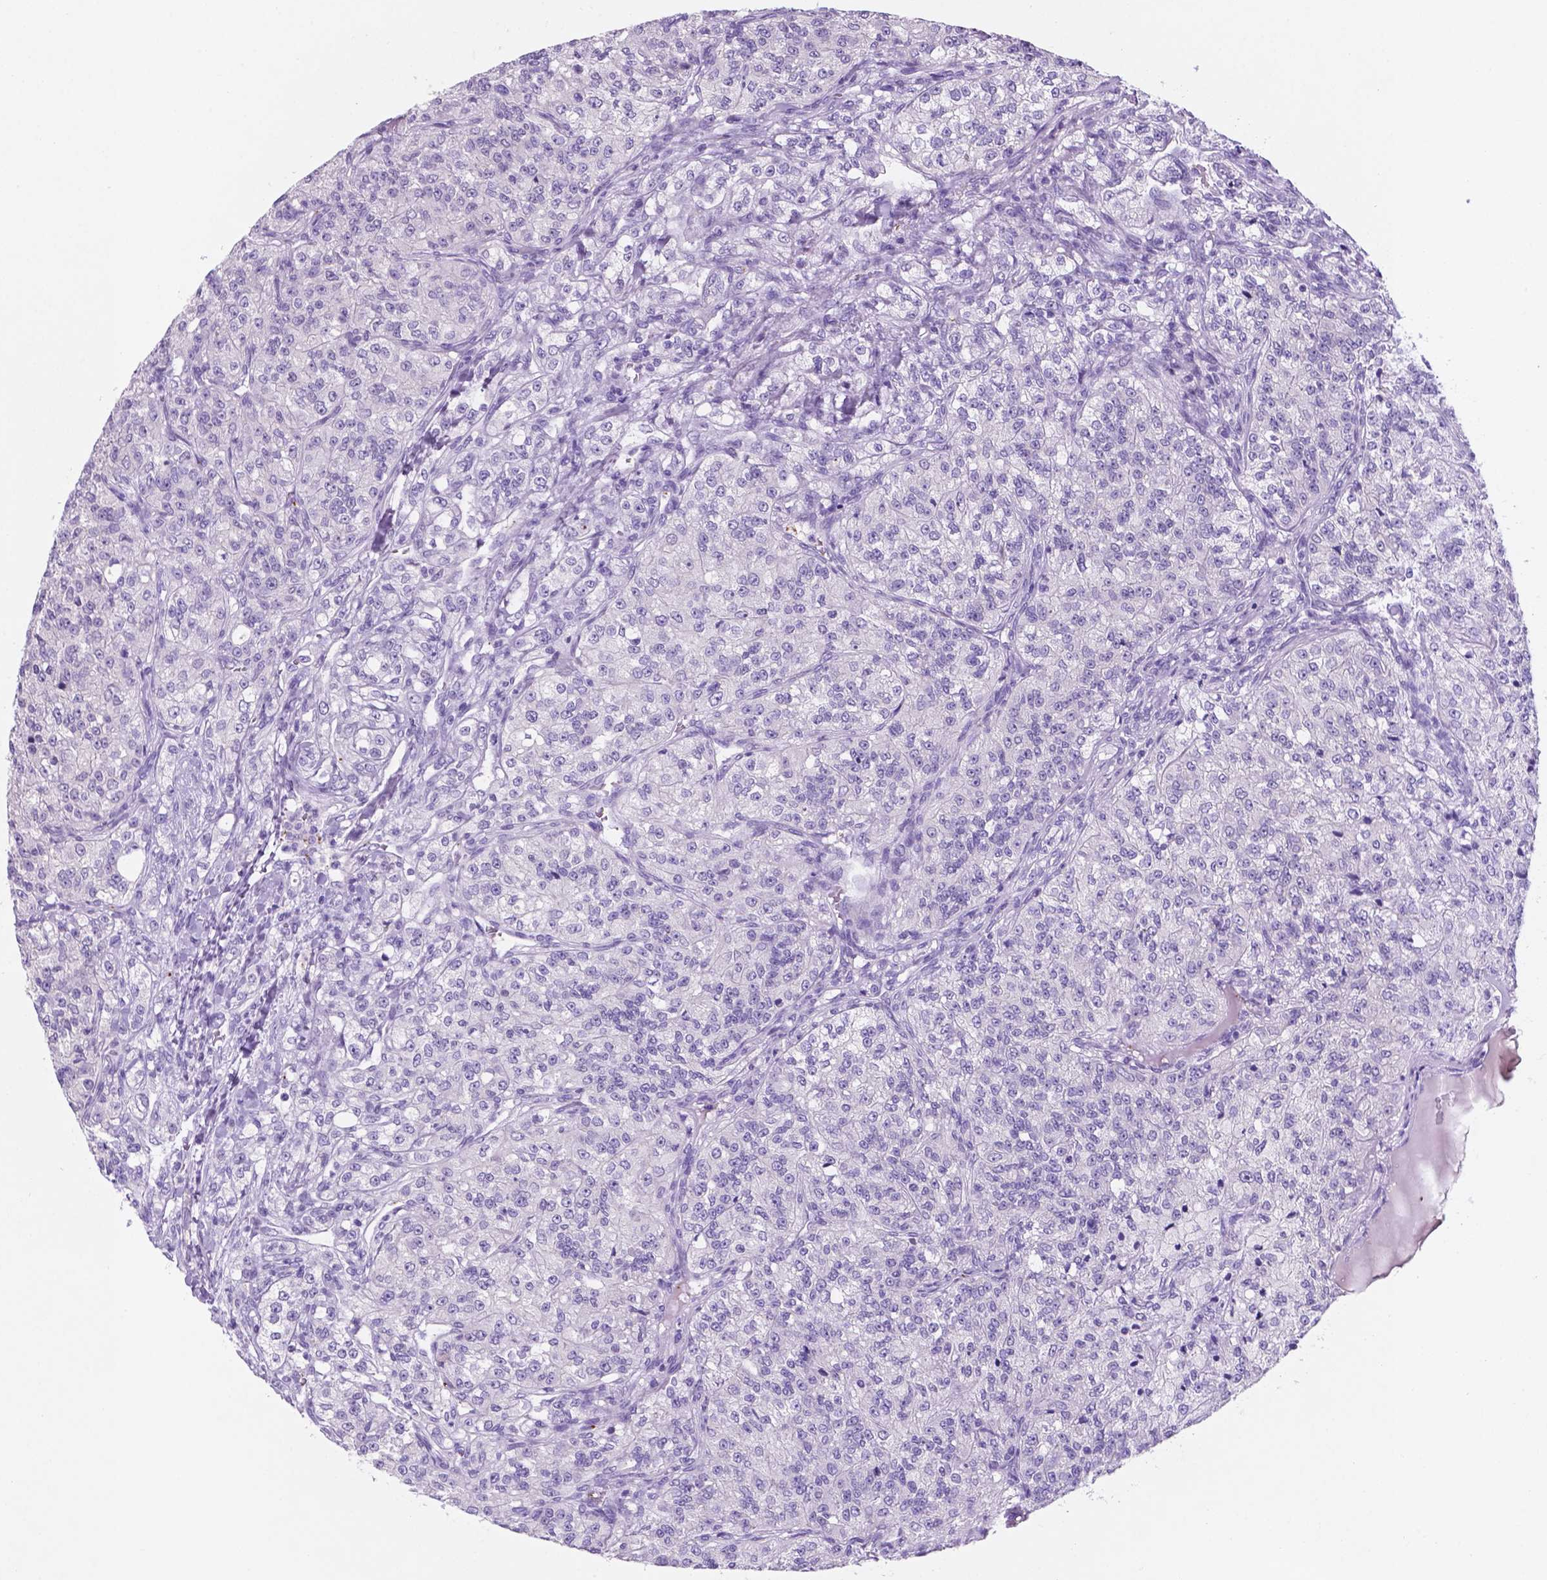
{"staining": {"intensity": "negative", "quantity": "none", "location": "none"}, "tissue": "renal cancer", "cell_type": "Tumor cells", "image_type": "cancer", "snomed": [{"axis": "morphology", "description": "Adenocarcinoma, NOS"}, {"axis": "topography", "description": "Kidney"}], "caption": "A high-resolution photomicrograph shows immunohistochemistry staining of adenocarcinoma (renal), which shows no significant staining in tumor cells.", "gene": "EBLN2", "patient": {"sex": "female", "age": 63}}